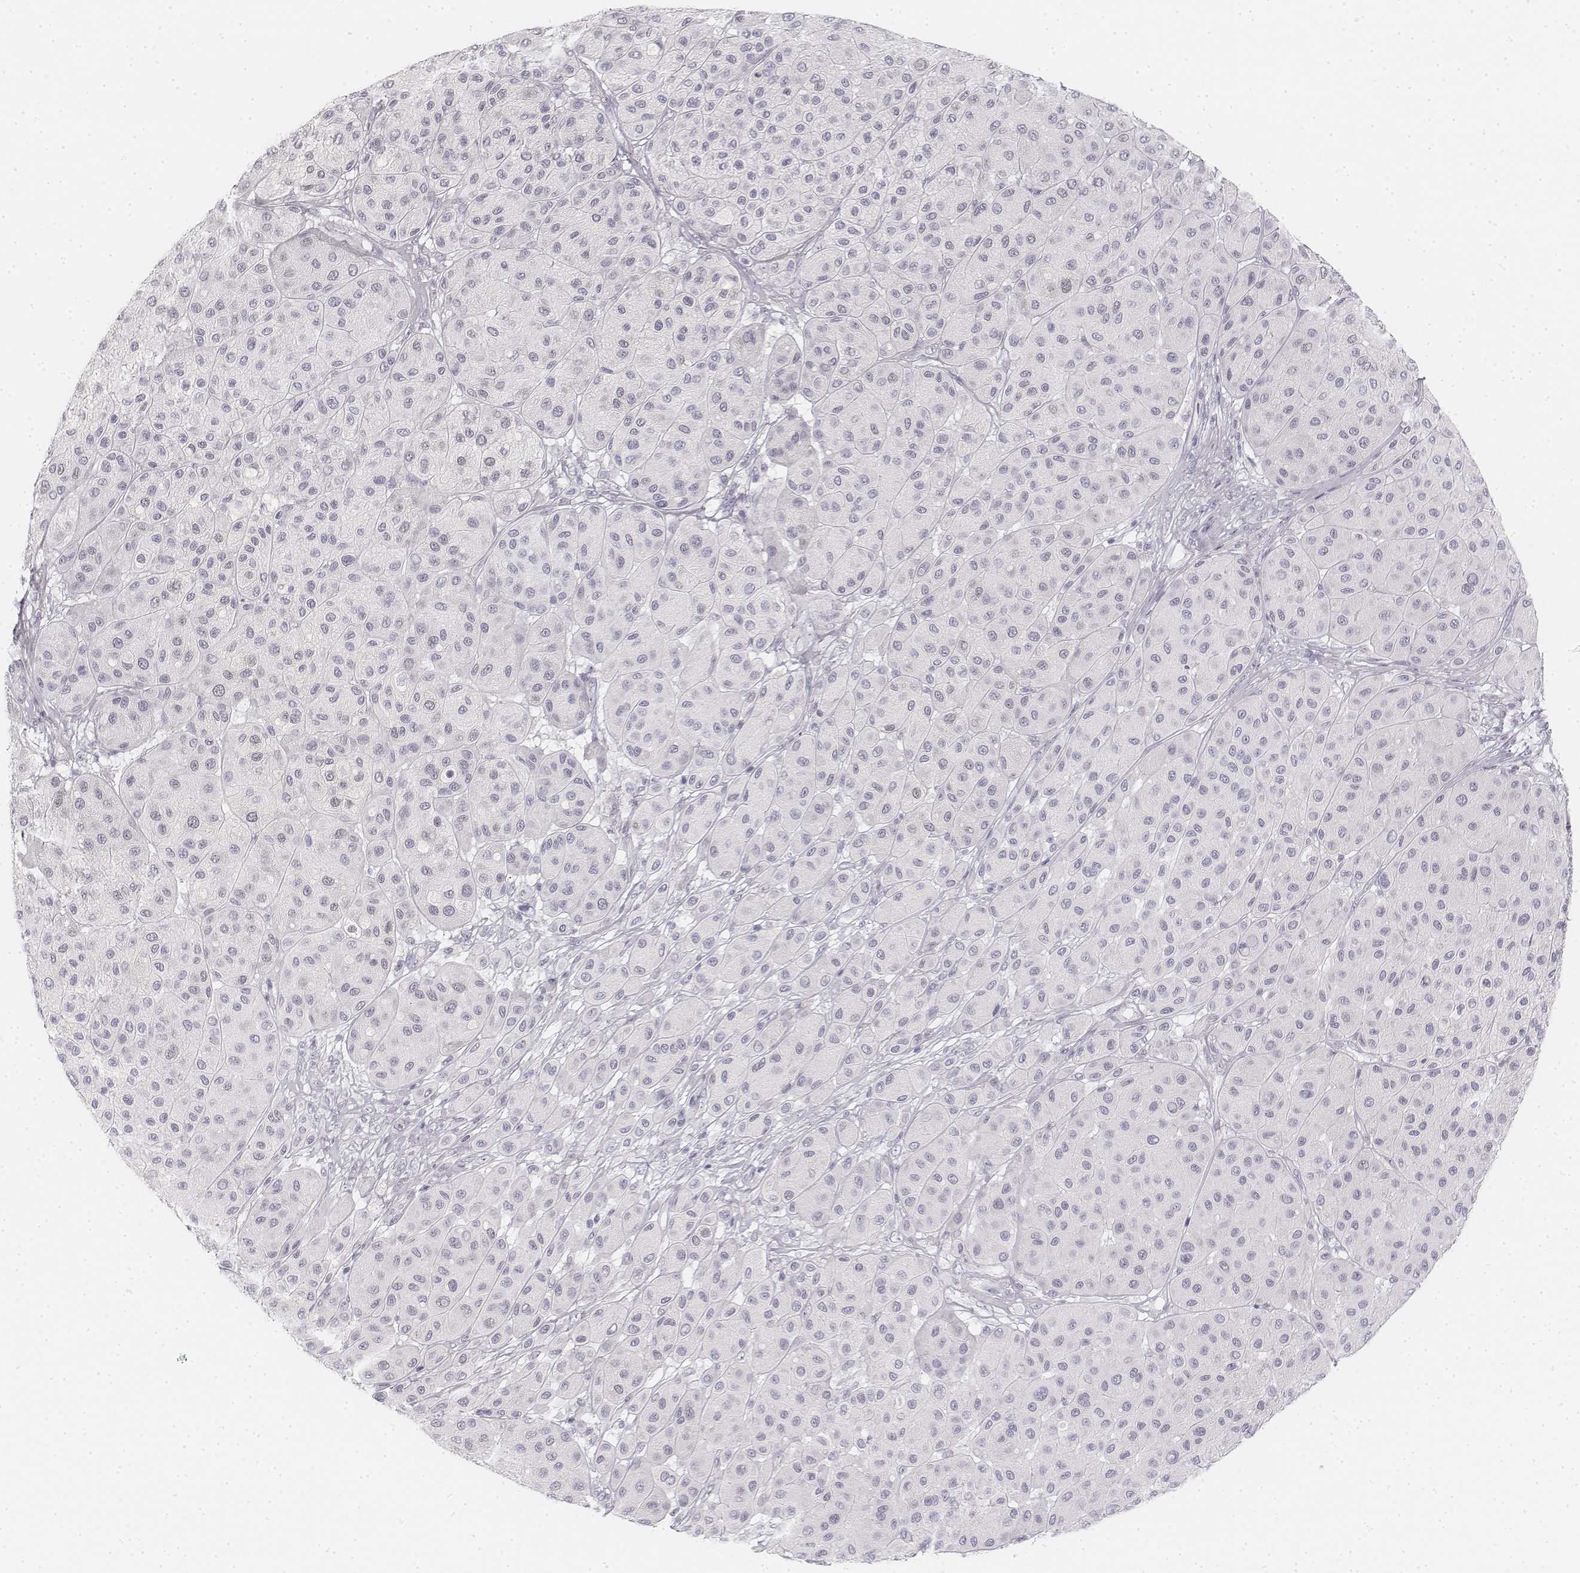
{"staining": {"intensity": "negative", "quantity": "none", "location": "none"}, "tissue": "melanoma", "cell_type": "Tumor cells", "image_type": "cancer", "snomed": [{"axis": "morphology", "description": "Malignant melanoma, Metastatic site"}, {"axis": "topography", "description": "Smooth muscle"}], "caption": "Image shows no significant protein staining in tumor cells of melanoma.", "gene": "KRT25", "patient": {"sex": "male", "age": 41}}